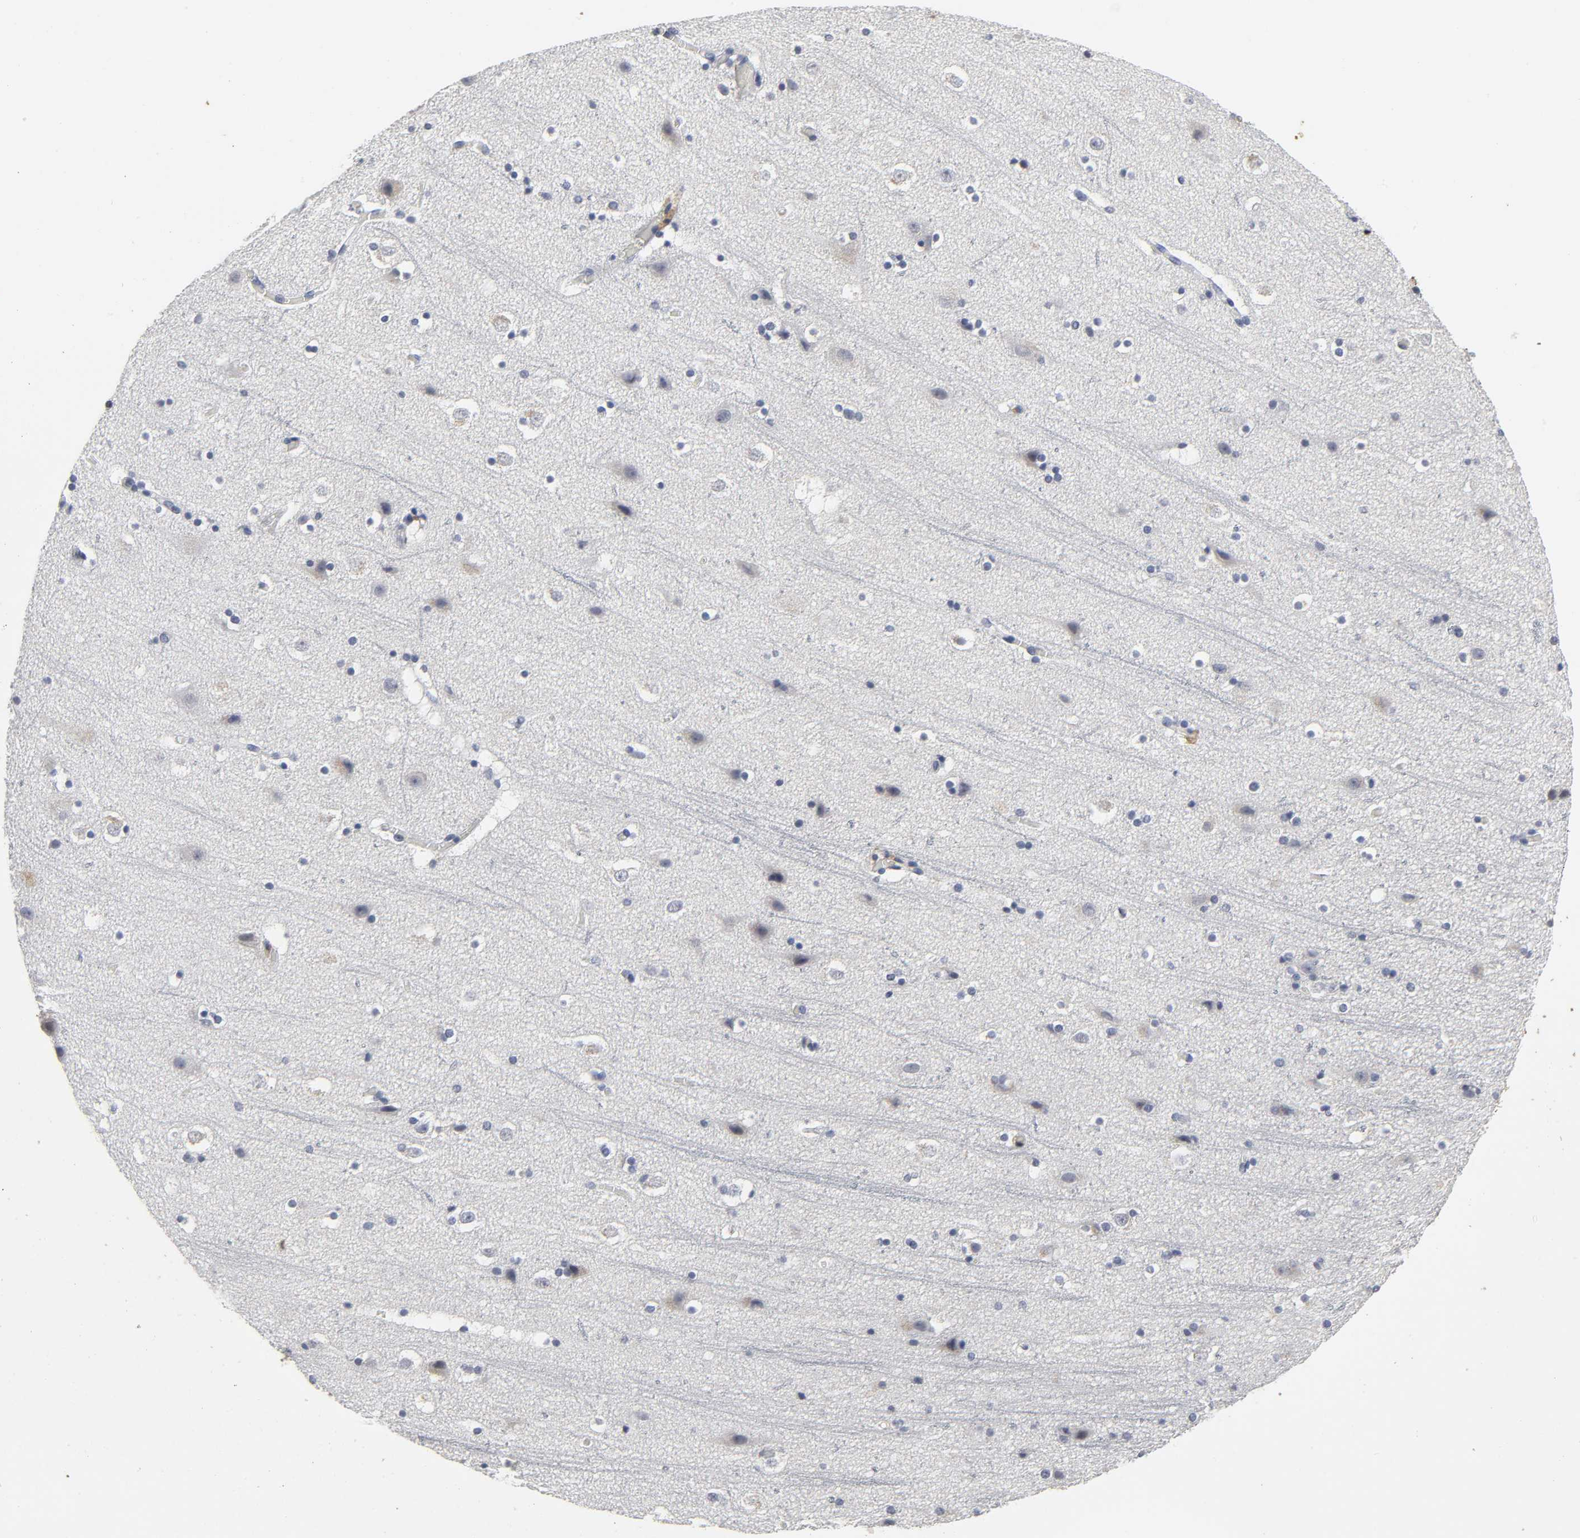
{"staining": {"intensity": "negative", "quantity": "none", "location": "none"}, "tissue": "cerebral cortex", "cell_type": "Endothelial cells", "image_type": "normal", "snomed": [{"axis": "morphology", "description": "Normal tissue, NOS"}, {"axis": "topography", "description": "Cerebral cortex"}], "caption": "This image is of unremarkable cerebral cortex stained with immunohistochemistry (IHC) to label a protein in brown with the nuclei are counter-stained blue. There is no positivity in endothelial cells.", "gene": "TCAP", "patient": {"sex": "male", "age": 45}}